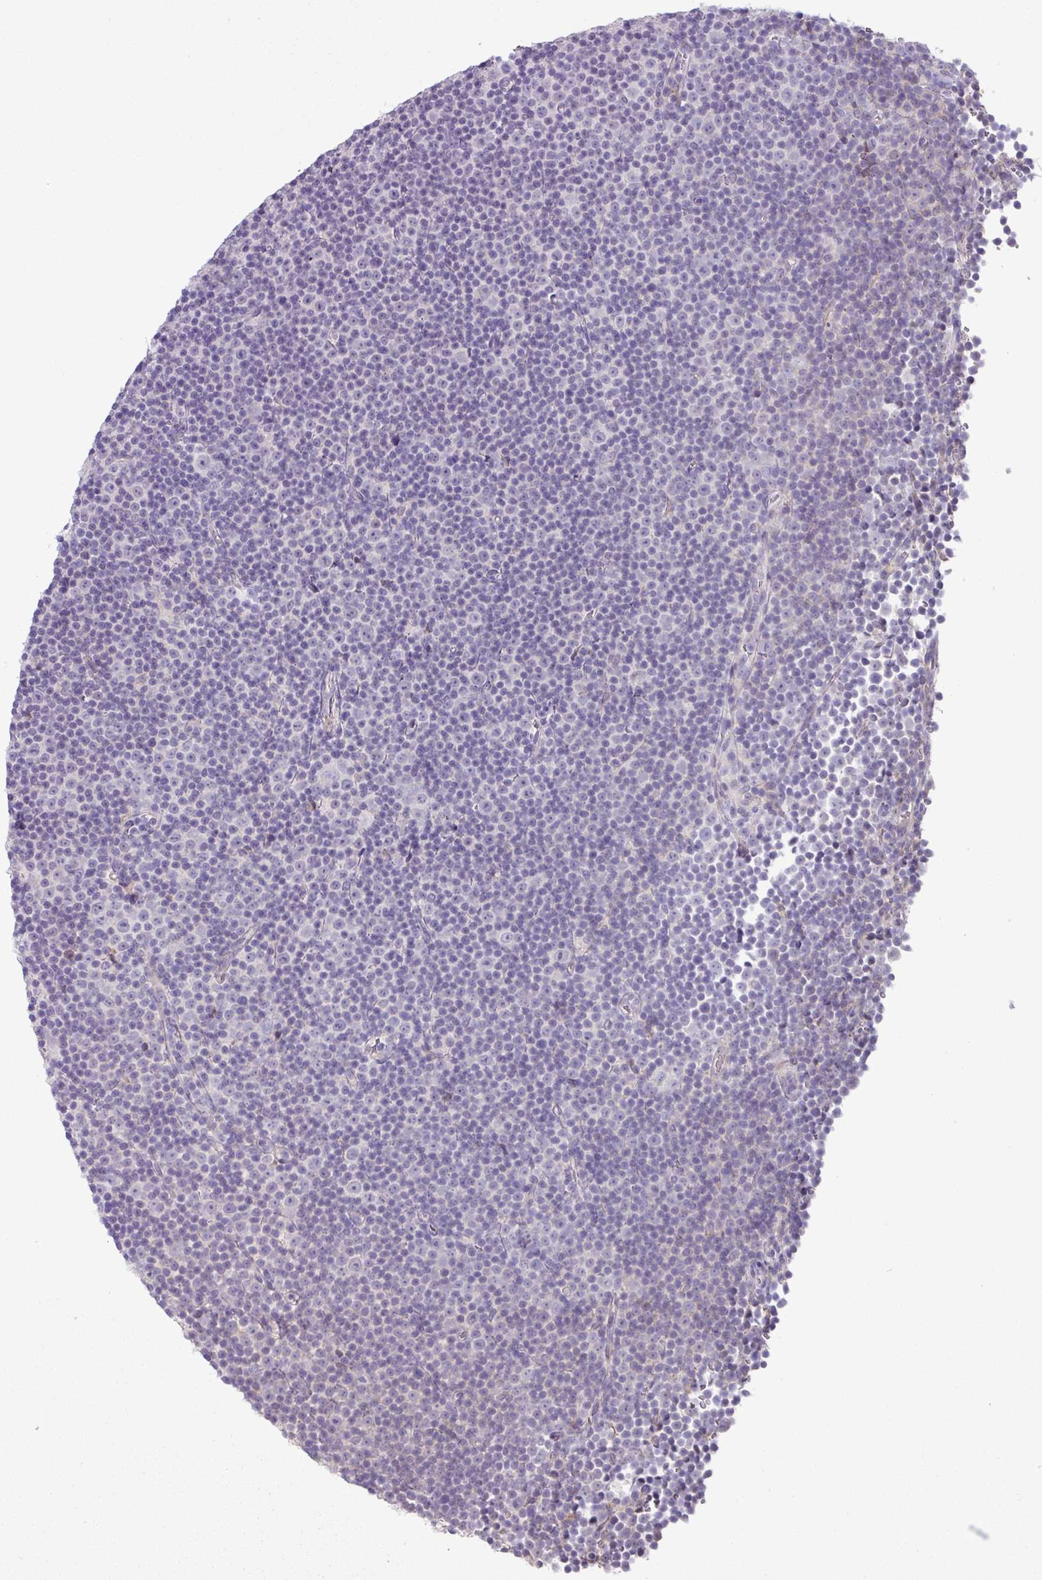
{"staining": {"intensity": "negative", "quantity": "none", "location": "none"}, "tissue": "lymphoma", "cell_type": "Tumor cells", "image_type": "cancer", "snomed": [{"axis": "morphology", "description": "Malignant lymphoma, non-Hodgkin's type, Low grade"}, {"axis": "topography", "description": "Lymph node"}], "caption": "Malignant lymphoma, non-Hodgkin's type (low-grade) was stained to show a protein in brown. There is no significant staining in tumor cells.", "gene": "PLEKHH3", "patient": {"sex": "female", "age": 67}}